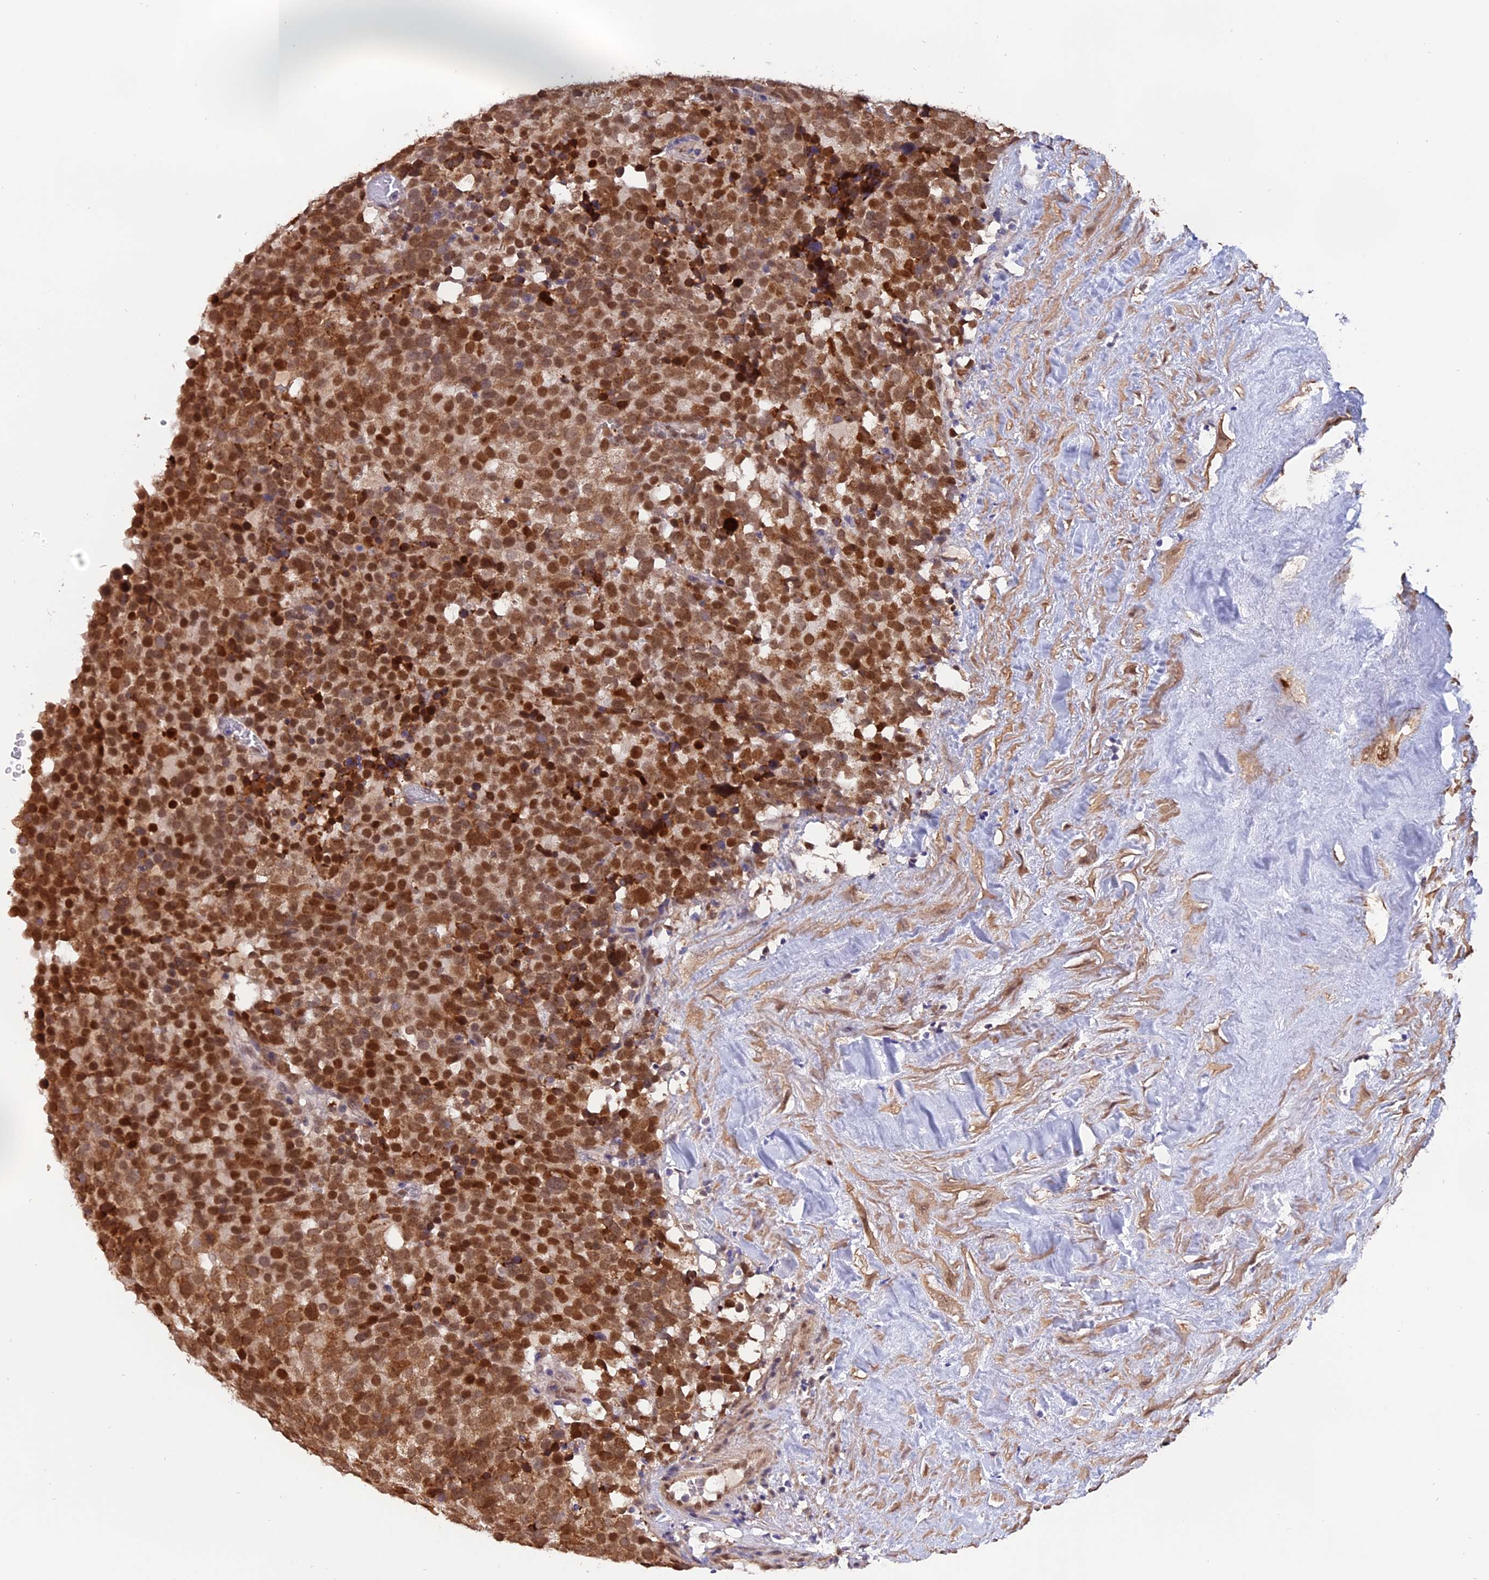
{"staining": {"intensity": "strong", "quantity": ">75%", "location": "cytoplasmic/membranous,nuclear"}, "tissue": "testis cancer", "cell_type": "Tumor cells", "image_type": "cancer", "snomed": [{"axis": "morphology", "description": "Seminoma, NOS"}, {"axis": "topography", "description": "Testis"}], "caption": "Immunohistochemistry (DAB) staining of testis cancer shows strong cytoplasmic/membranous and nuclear protein positivity in about >75% of tumor cells.", "gene": "FAM118B", "patient": {"sex": "male", "age": 71}}